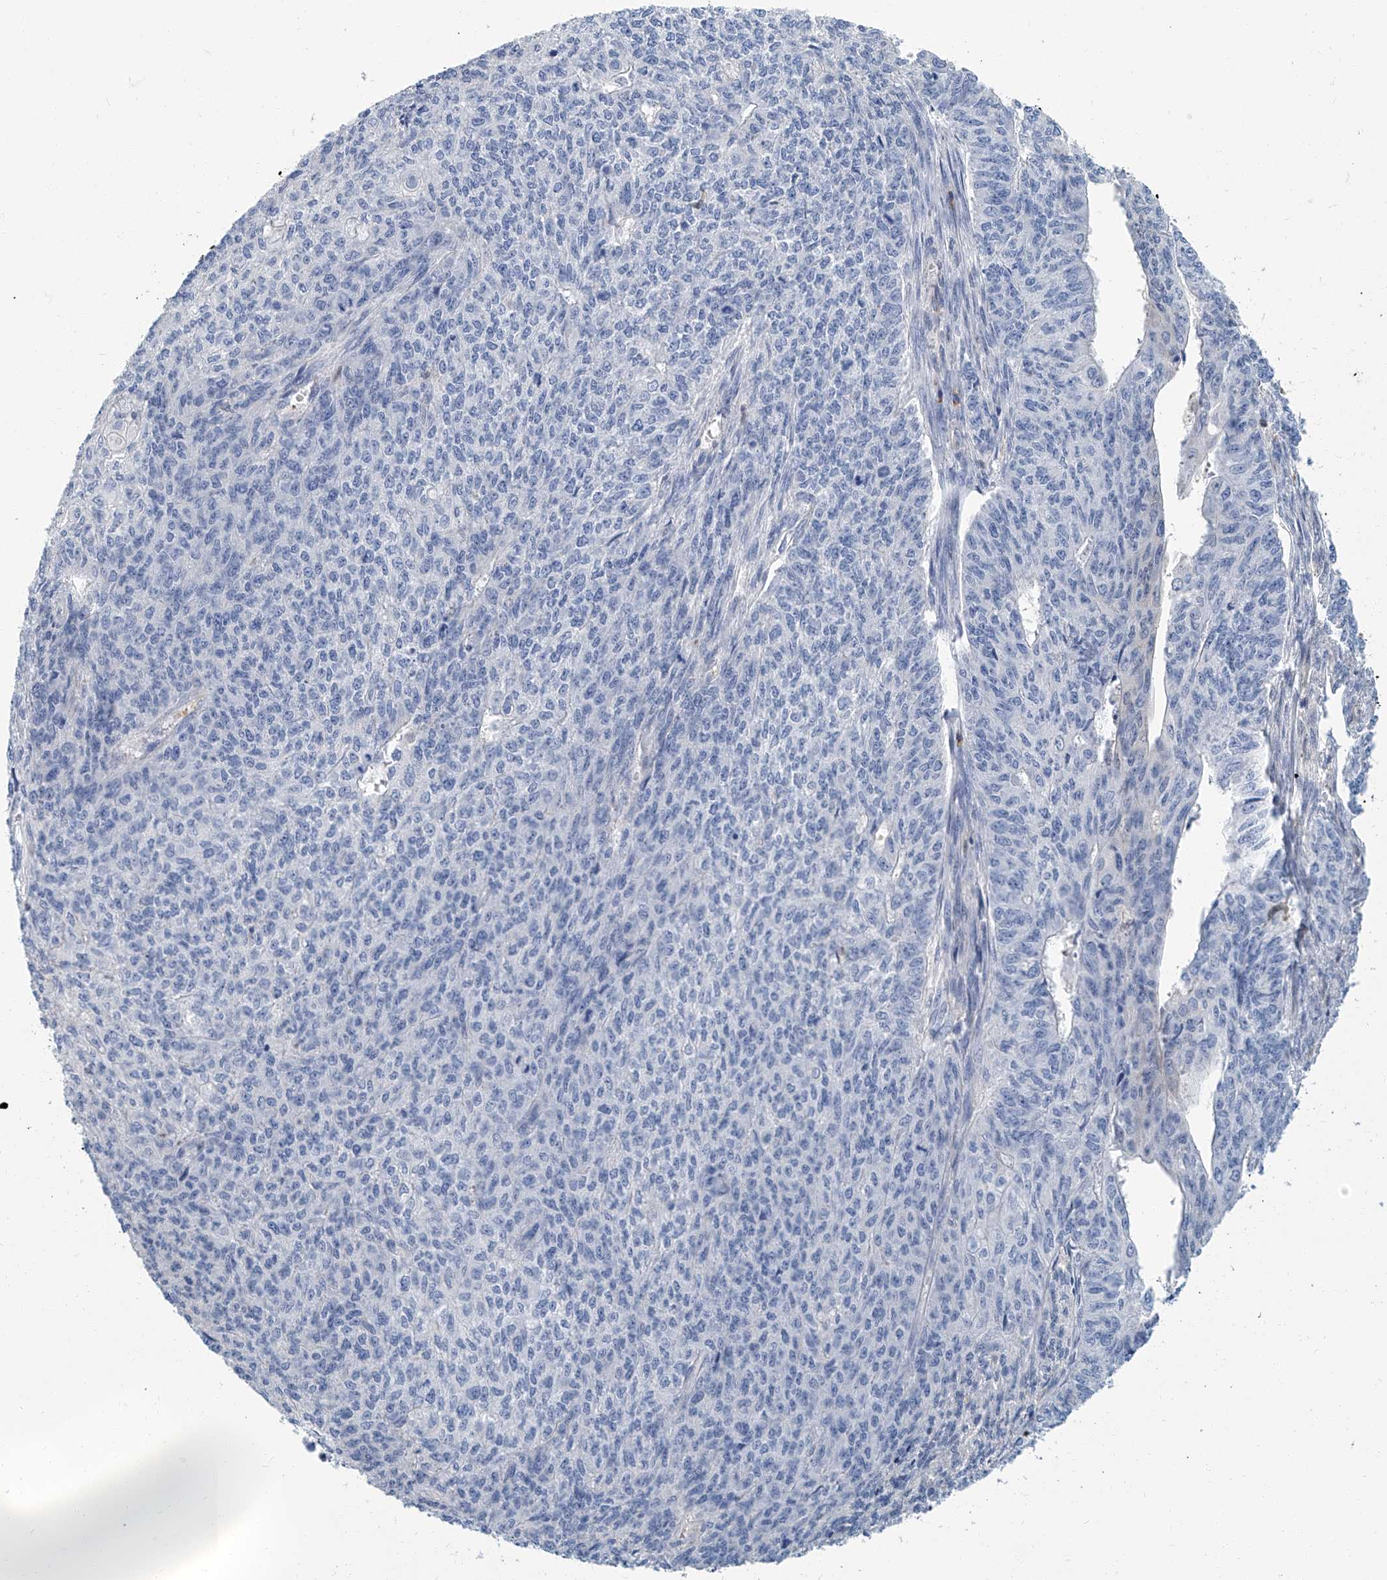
{"staining": {"intensity": "negative", "quantity": "none", "location": "none"}, "tissue": "endometrial cancer", "cell_type": "Tumor cells", "image_type": "cancer", "snomed": [{"axis": "morphology", "description": "Adenocarcinoma, NOS"}, {"axis": "topography", "description": "Endometrium"}], "caption": "Endometrial adenocarcinoma was stained to show a protein in brown. There is no significant positivity in tumor cells. (Stains: DAB IHC with hematoxylin counter stain, Microscopy: brightfield microscopy at high magnification).", "gene": "PSMB10", "patient": {"sex": "female", "age": 32}}